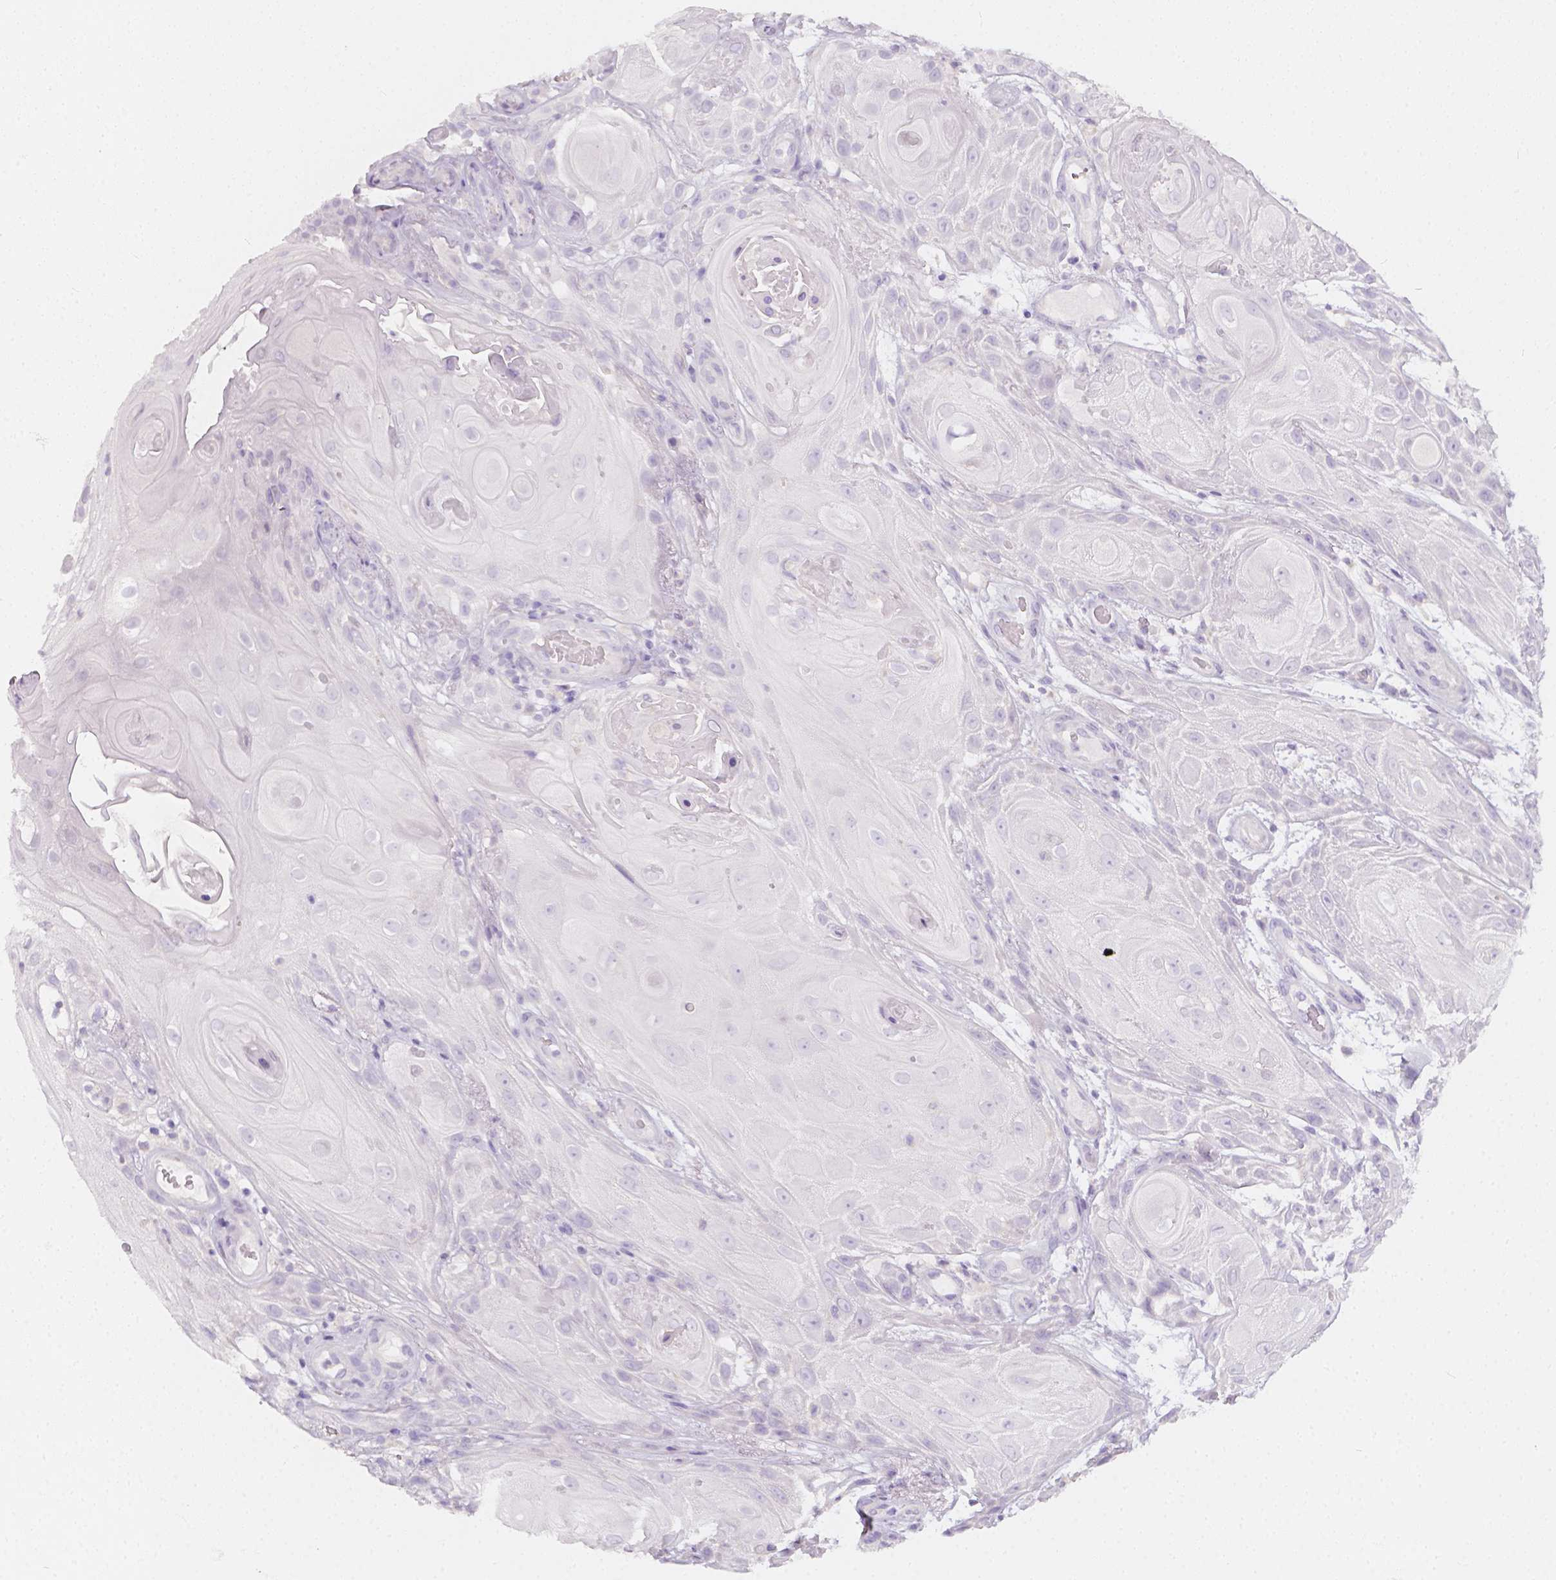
{"staining": {"intensity": "negative", "quantity": "none", "location": "none"}, "tissue": "skin cancer", "cell_type": "Tumor cells", "image_type": "cancer", "snomed": [{"axis": "morphology", "description": "Squamous cell carcinoma, NOS"}, {"axis": "topography", "description": "Skin"}], "caption": "Tumor cells show no significant expression in skin cancer.", "gene": "RBFOX1", "patient": {"sex": "male", "age": 62}}